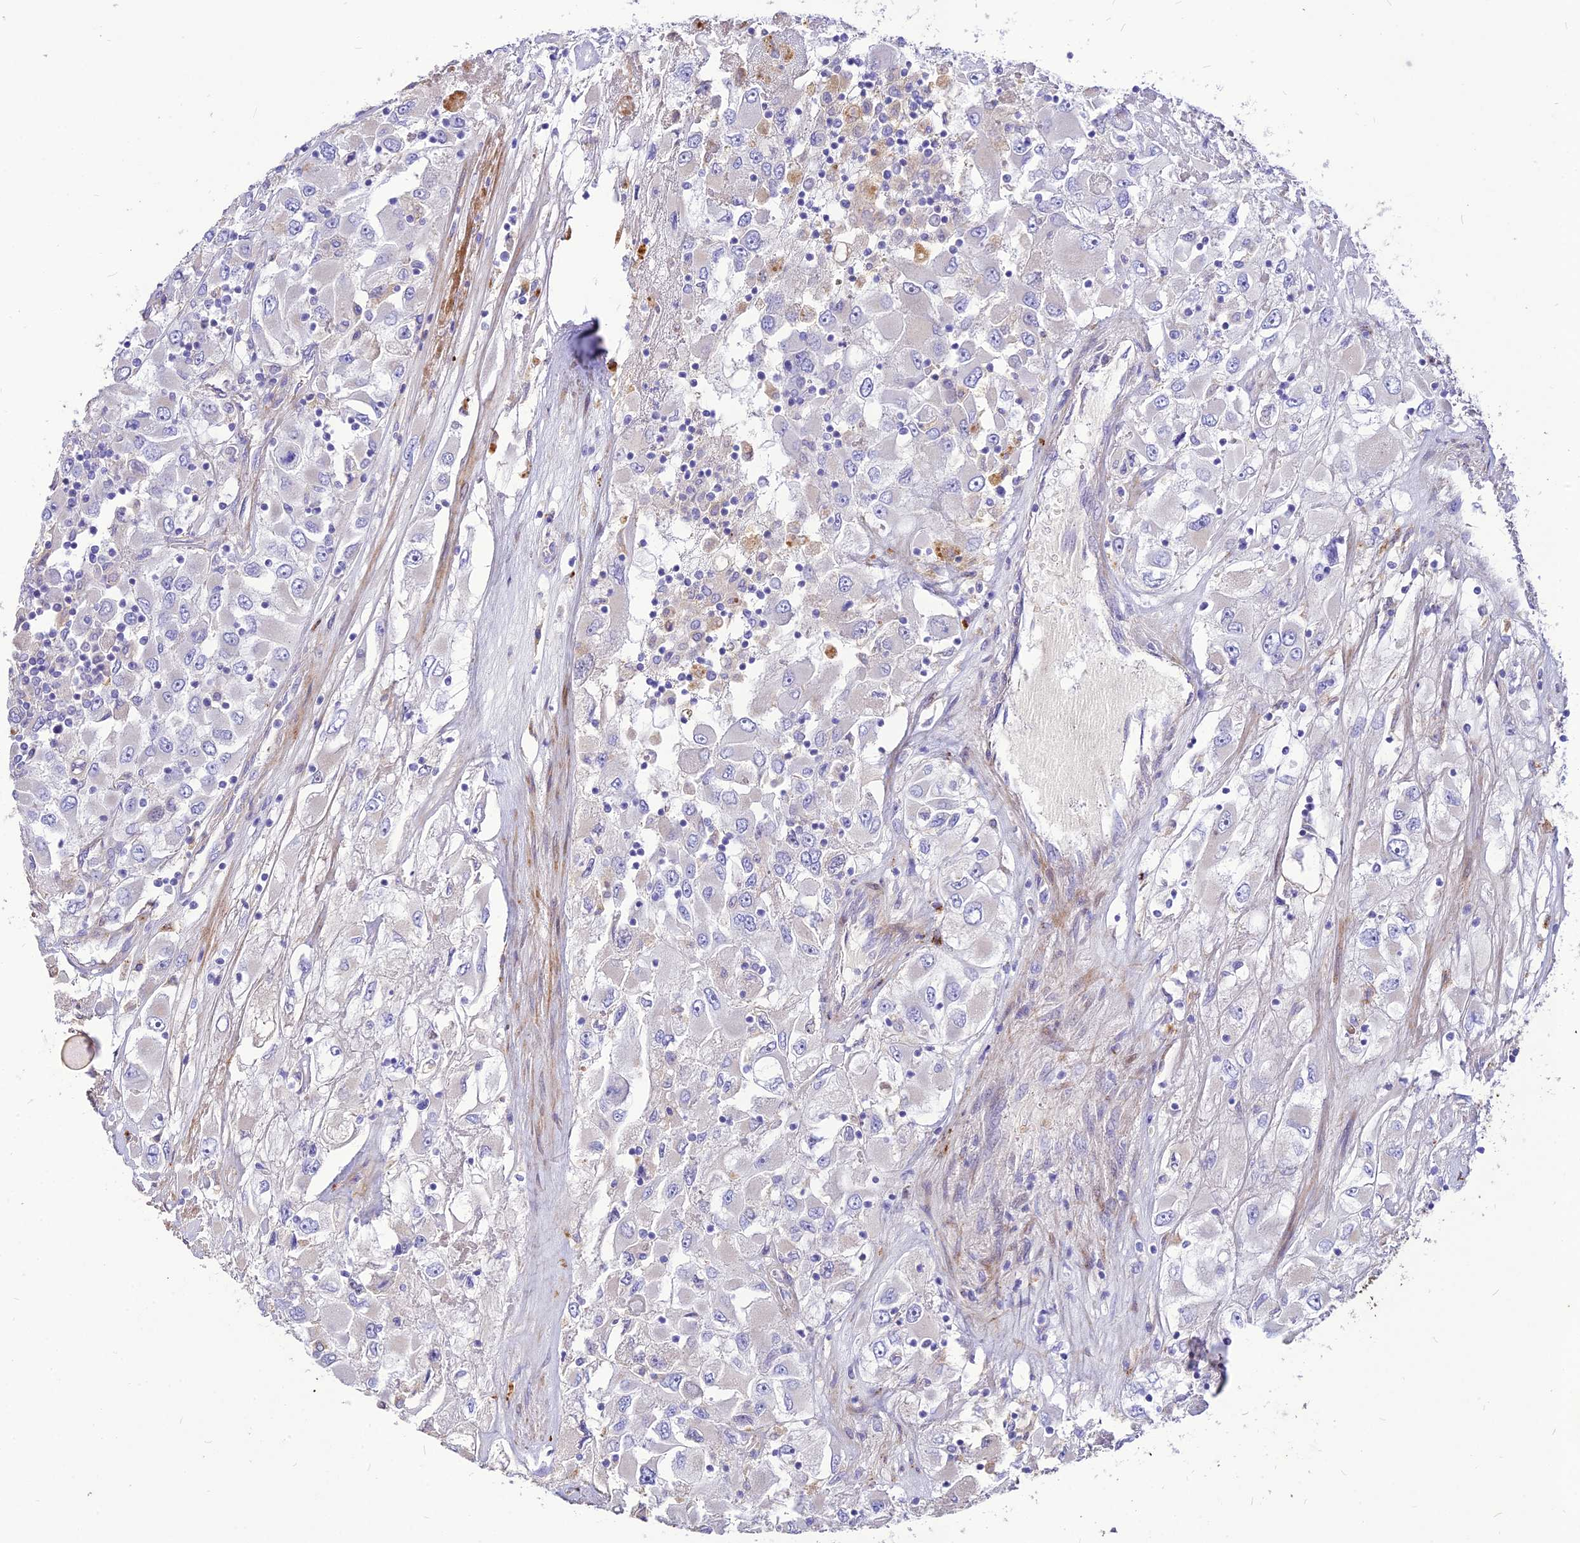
{"staining": {"intensity": "negative", "quantity": "none", "location": "none"}, "tissue": "renal cancer", "cell_type": "Tumor cells", "image_type": "cancer", "snomed": [{"axis": "morphology", "description": "Adenocarcinoma, NOS"}, {"axis": "topography", "description": "Kidney"}], "caption": "IHC image of human adenocarcinoma (renal) stained for a protein (brown), which demonstrates no expression in tumor cells.", "gene": "RIMOC1", "patient": {"sex": "female", "age": 52}}